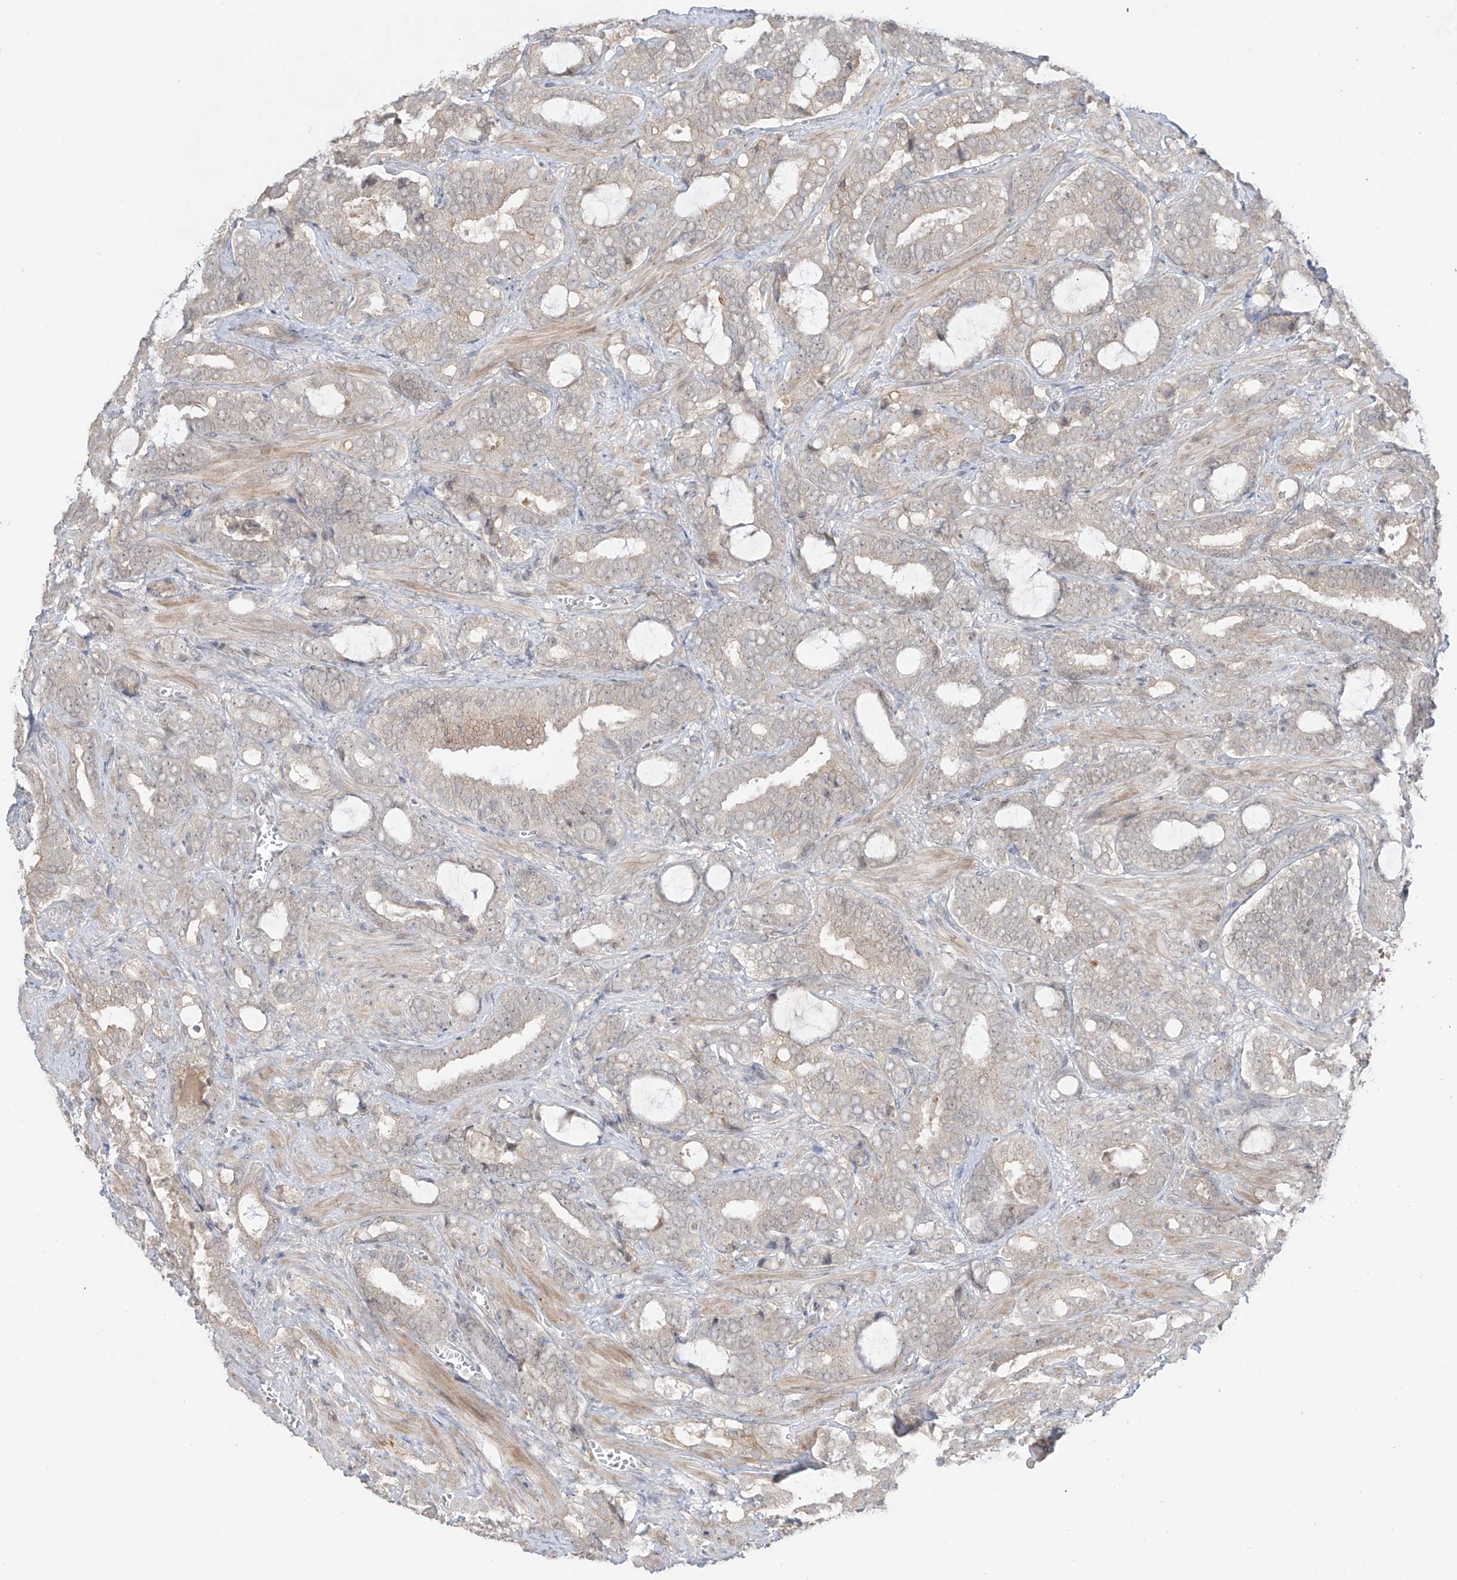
{"staining": {"intensity": "negative", "quantity": "none", "location": "none"}, "tissue": "prostate cancer", "cell_type": "Tumor cells", "image_type": "cancer", "snomed": [{"axis": "morphology", "description": "Adenocarcinoma, High grade"}, {"axis": "topography", "description": "Prostate and seminal vesicle, NOS"}], "caption": "Image shows no protein staining in tumor cells of adenocarcinoma (high-grade) (prostate) tissue. (Brightfield microscopy of DAB (3,3'-diaminobenzidine) immunohistochemistry (IHC) at high magnification).", "gene": "OGT", "patient": {"sex": "male", "age": 67}}